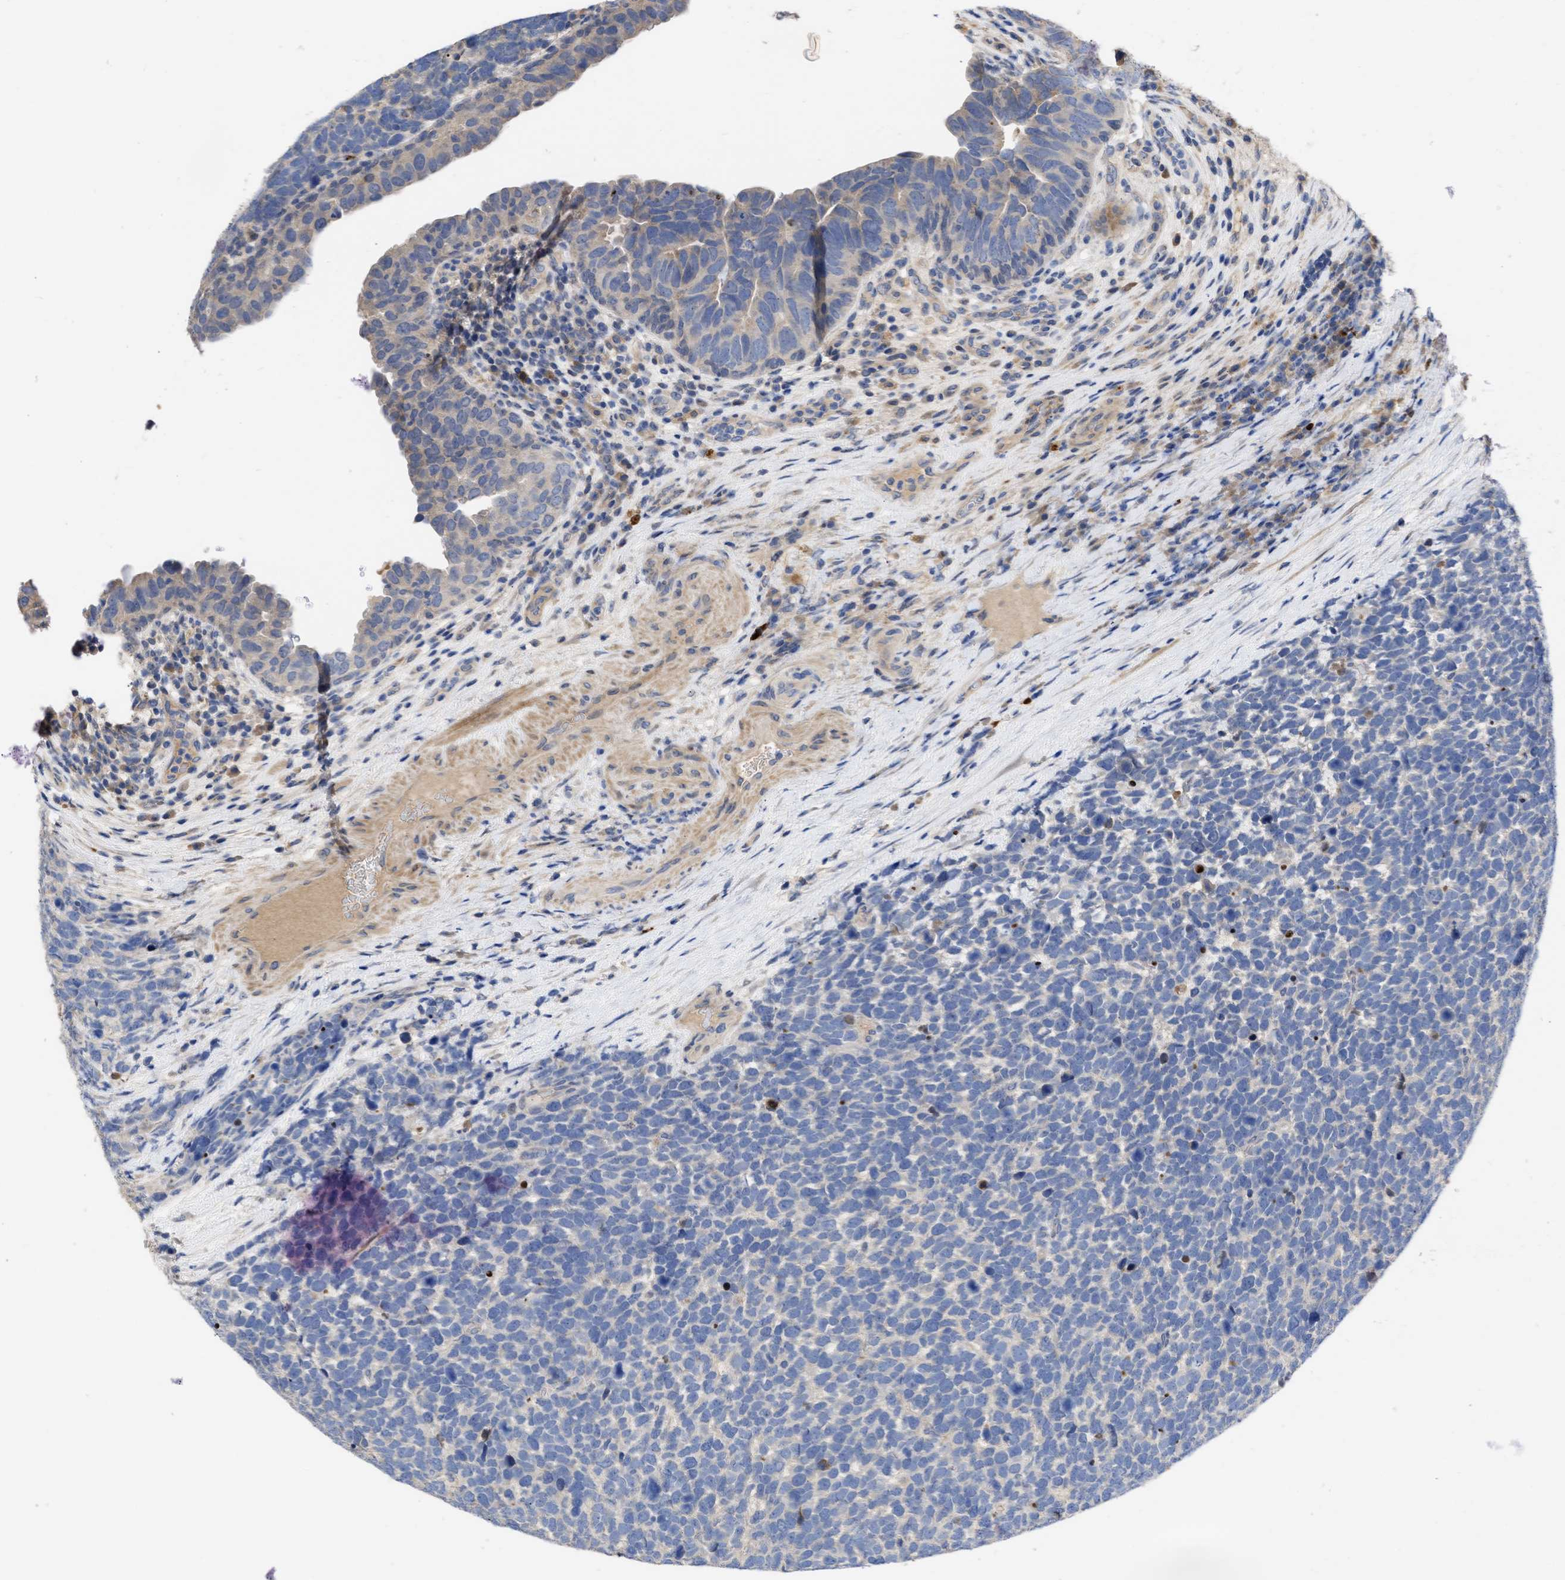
{"staining": {"intensity": "negative", "quantity": "none", "location": "none"}, "tissue": "urothelial cancer", "cell_type": "Tumor cells", "image_type": "cancer", "snomed": [{"axis": "morphology", "description": "Urothelial carcinoma, High grade"}, {"axis": "topography", "description": "Urinary bladder"}], "caption": "The immunohistochemistry (IHC) histopathology image has no significant expression in tumor cells of urothelial carcinoma (high-grade) tissue. Brightfield microscopy of immunohistochemistry (IHC) stained with DAB (brown) and hematoxylin (blue), captured at high magnification.", "gene": "ARHGEF4", "patient": {"sex": "female", "age": 82}}